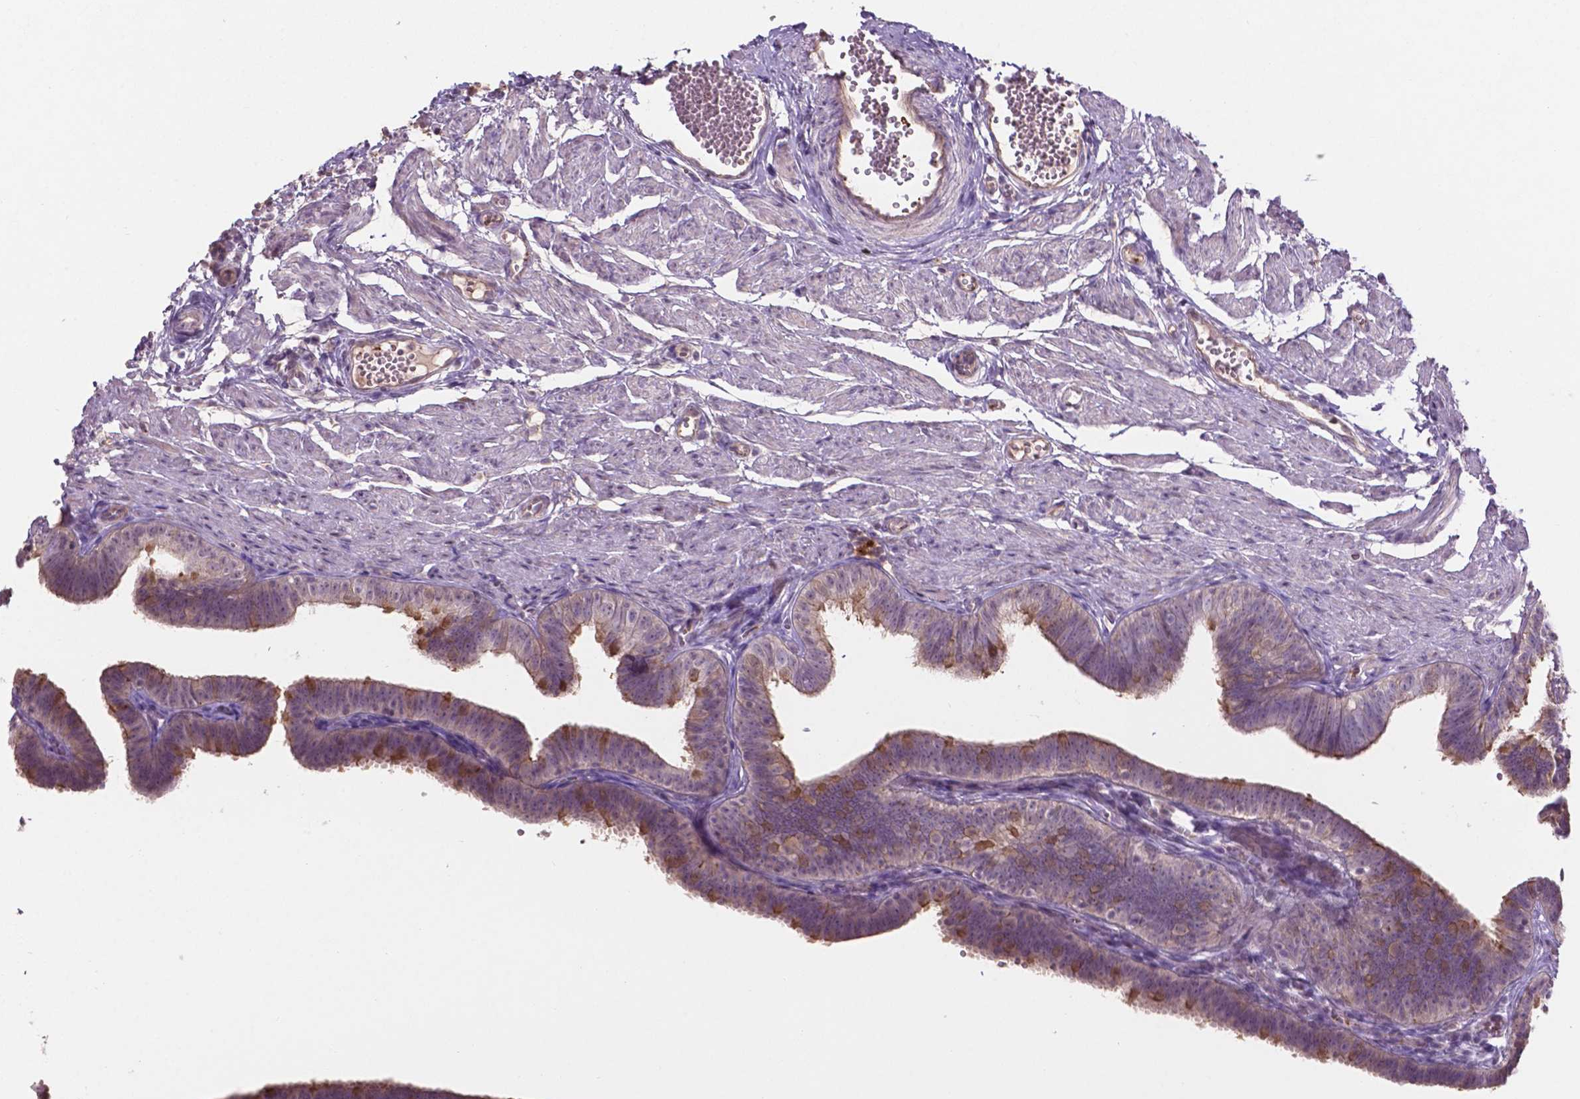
{"staining": {"intensity": "moderate", "quantity": "<25%", "location": "cytoplasmic/membranous"}, "tissue": "fallopian tube", "cell_type": "Glandular cells", "image_type": "normal", "snomed": [{"axis": "morphology", "description": "Normal tissue, NOS"}, {"axis": "topography", "description": "Fallopian tube"}], "caption": "A photomicrograph of human fallopian tube stained for a protein reveals moderate cytoplasmic/membranous brown staining in glandular cells.", "gene": "ARL5C", "patient": {"sex": "female", "age": 25}}